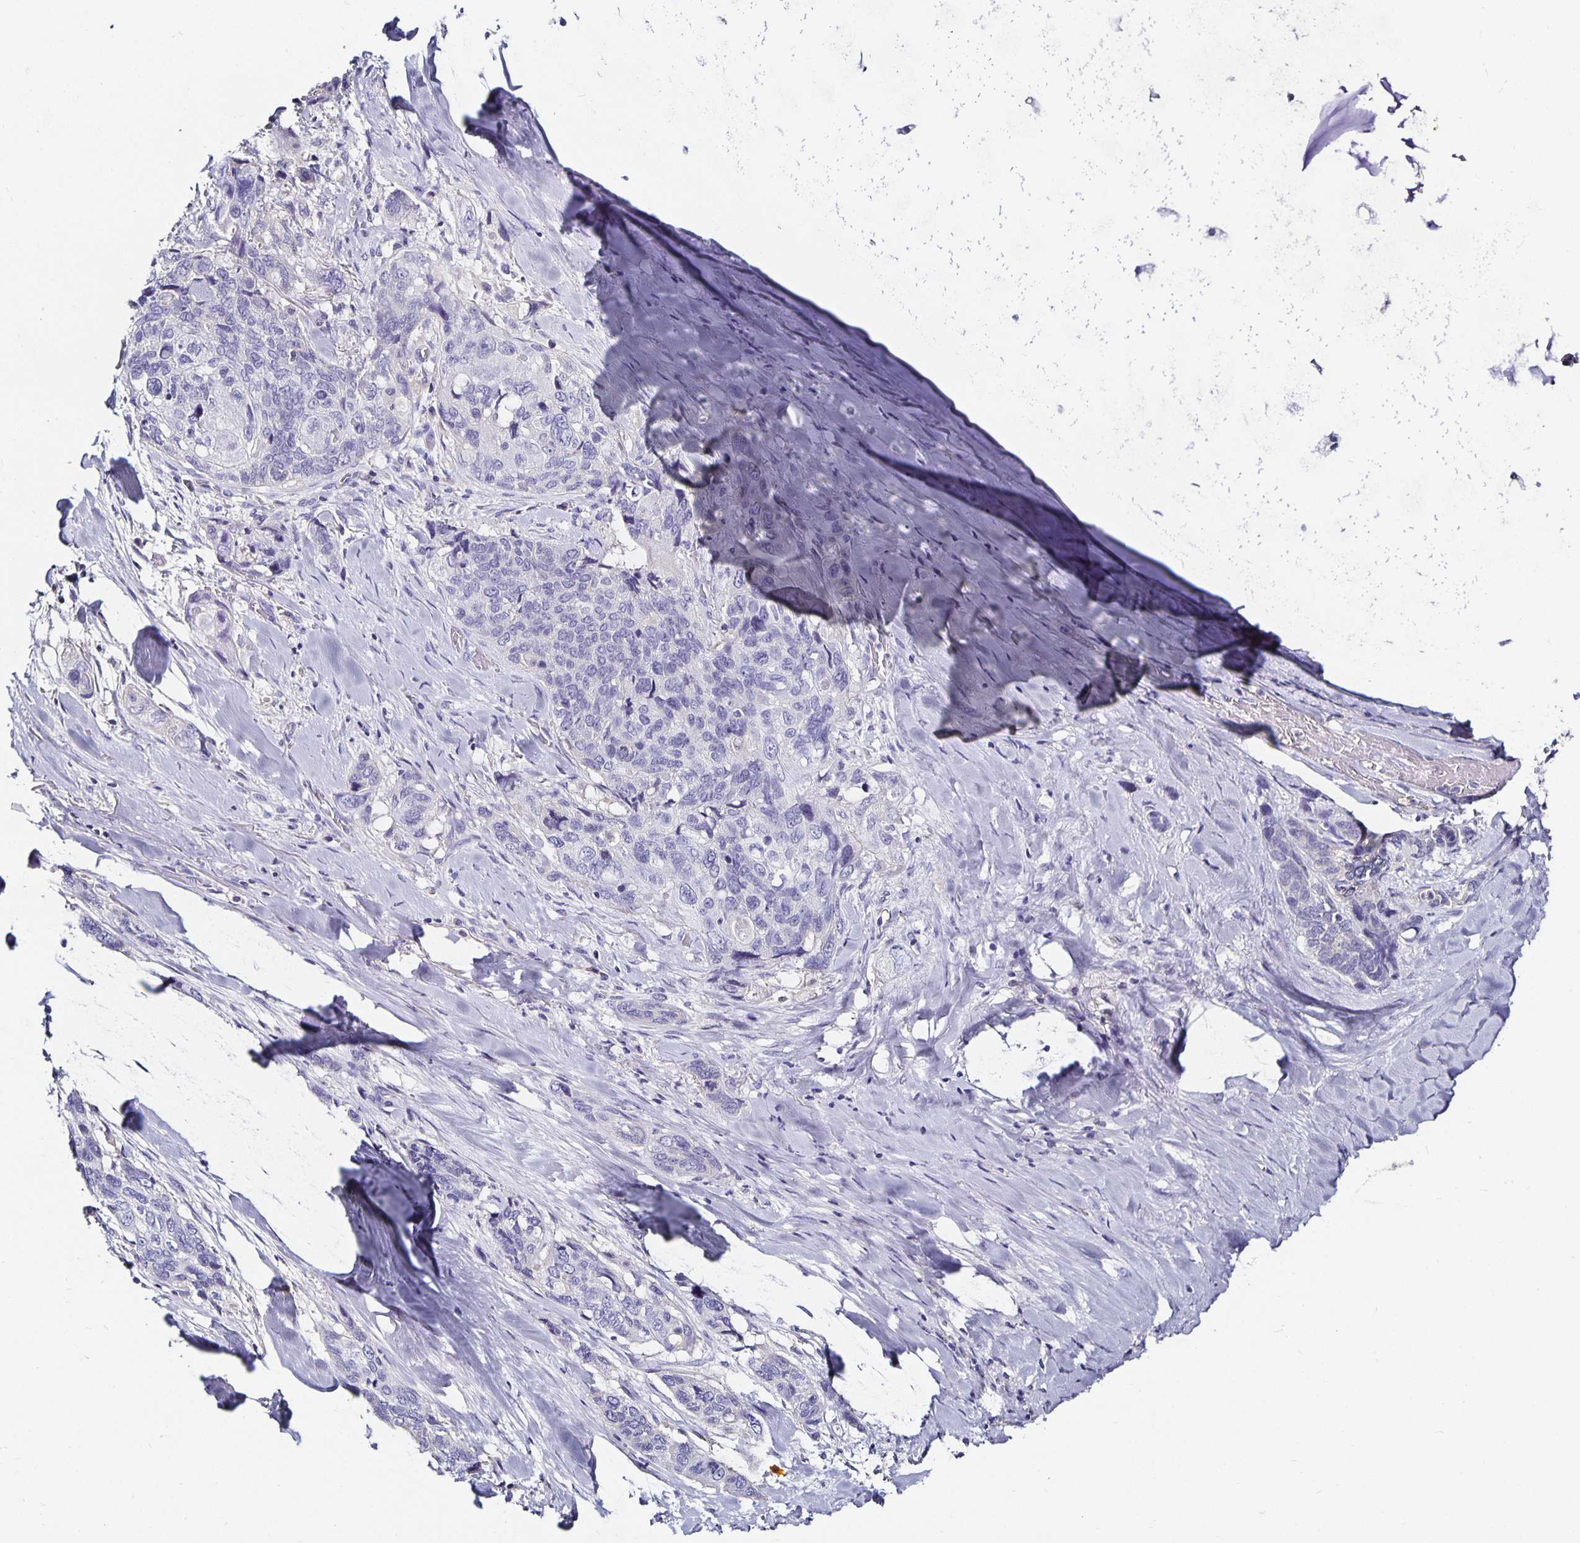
{"staining": {"intensity": "negative", "quantity": "none", "location": "none"}, "tissue": "lung cancer", "cell_type": "Tumor cells", "image_type": "cancer", "snomed": [{"axis": "morphology", "description": "Squamous cell carcinoma, NOS"}, {"axis": "morphology", "description": "Squamous cell carcinoma, metastatic, NOS"}, {"axis": "topography", "description": "Lymph node"}, {"axis": "topography", "description": "Lung"}], "caption": "IHC of lung cancer demonstrates no expression in tumor cells.", "gene": "TTR", "patient": {"sex": "male", "age": 41}}